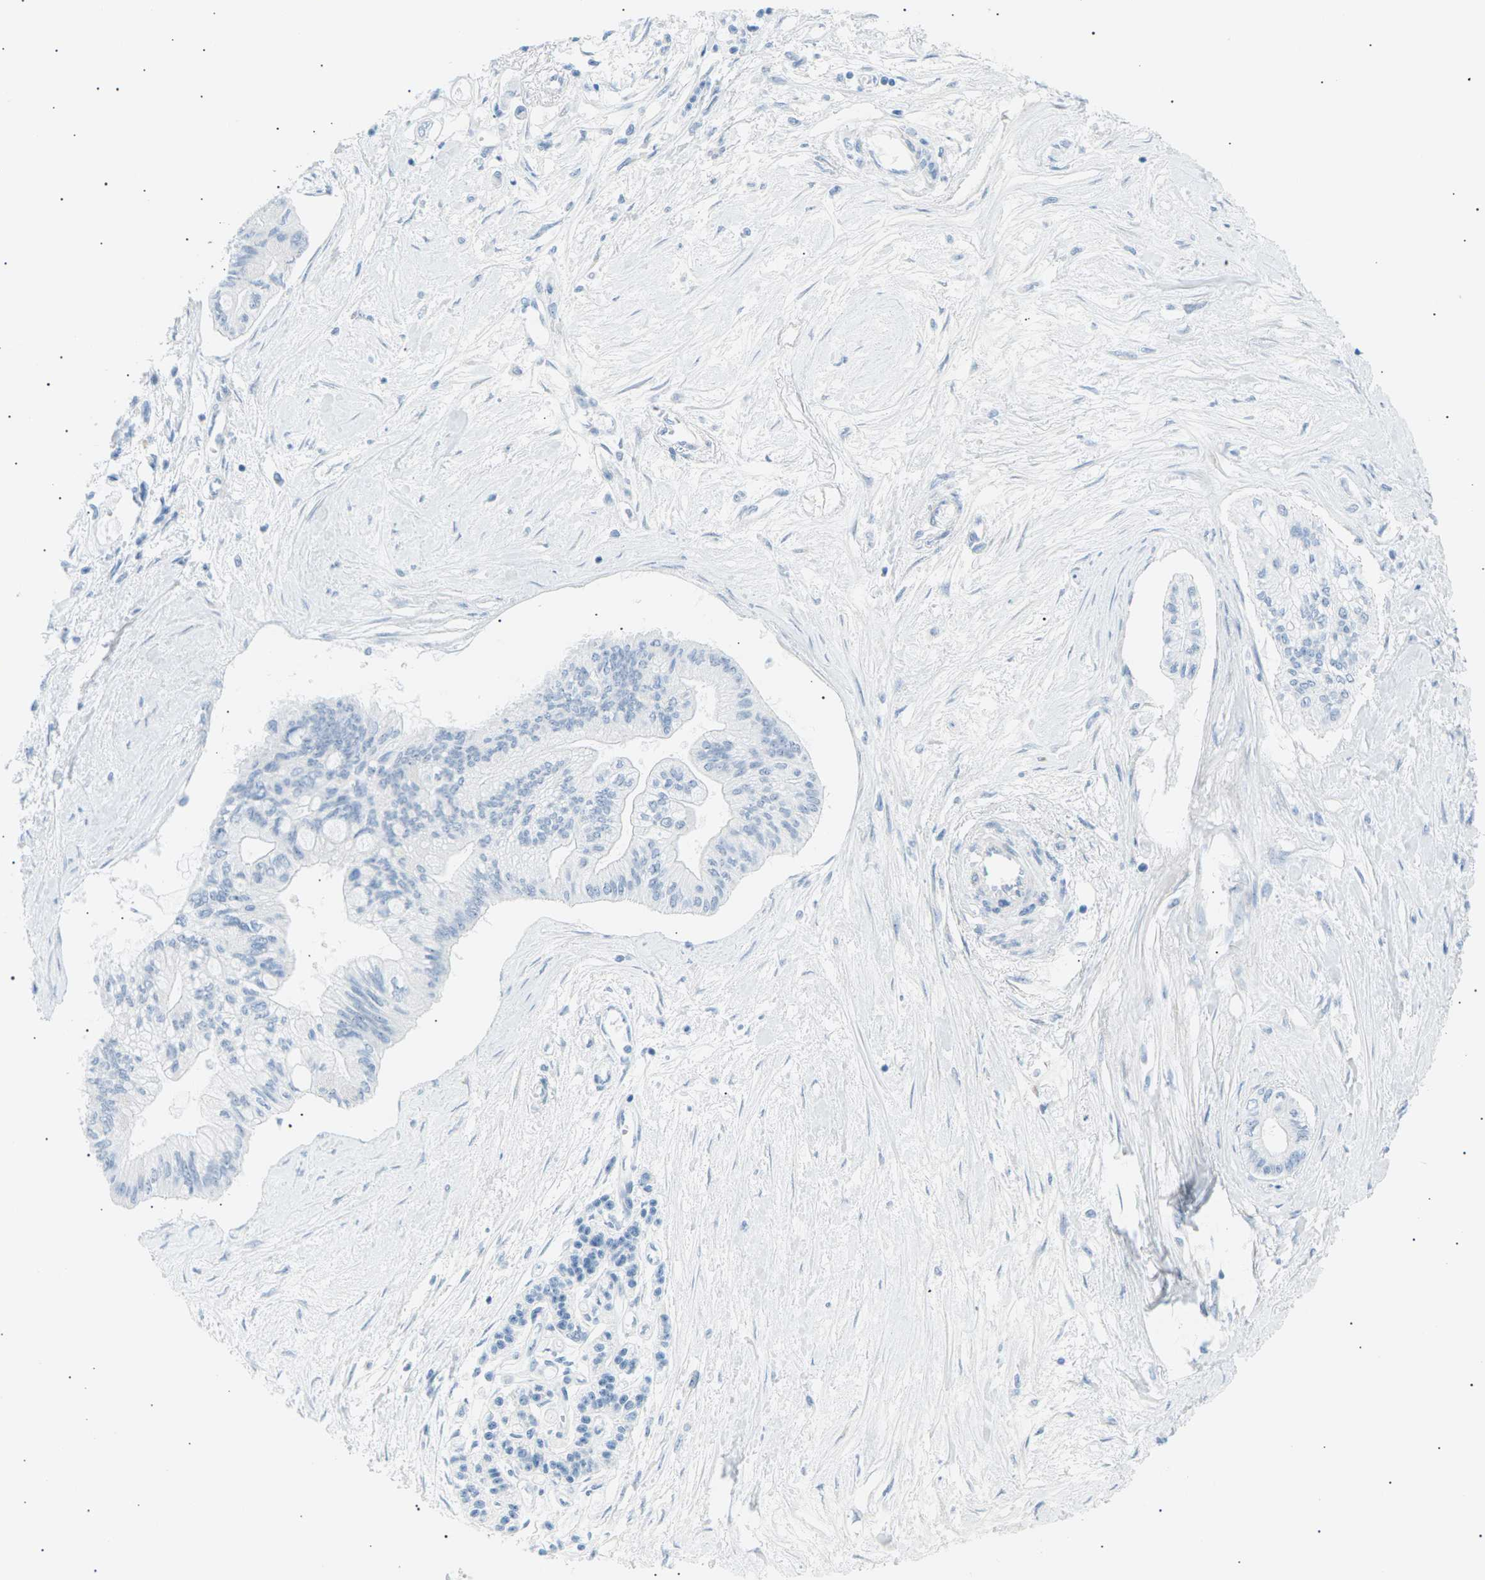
{"staining": {"intensity": "negative", "quantity": "none", "location": "none"}, "tissue": "pancreatic cancer", "cell_type": "Tumor cells", "image_type": "cancer", "snomed": [{"axis": "morphology", "description": "Adenocarcinoma, NOS"}, {"axis": "topography", "description": "Pancreas"}], "caption": "Immunohistochemistry (IHC) photomicrograph of pancreatic cancer (adenocarcinoma) stained for a protein (brown), which reveals no positivity in tumor cells.", "gene": "SEPTIN5", "patient": {"sex": "female", "age": 77}}